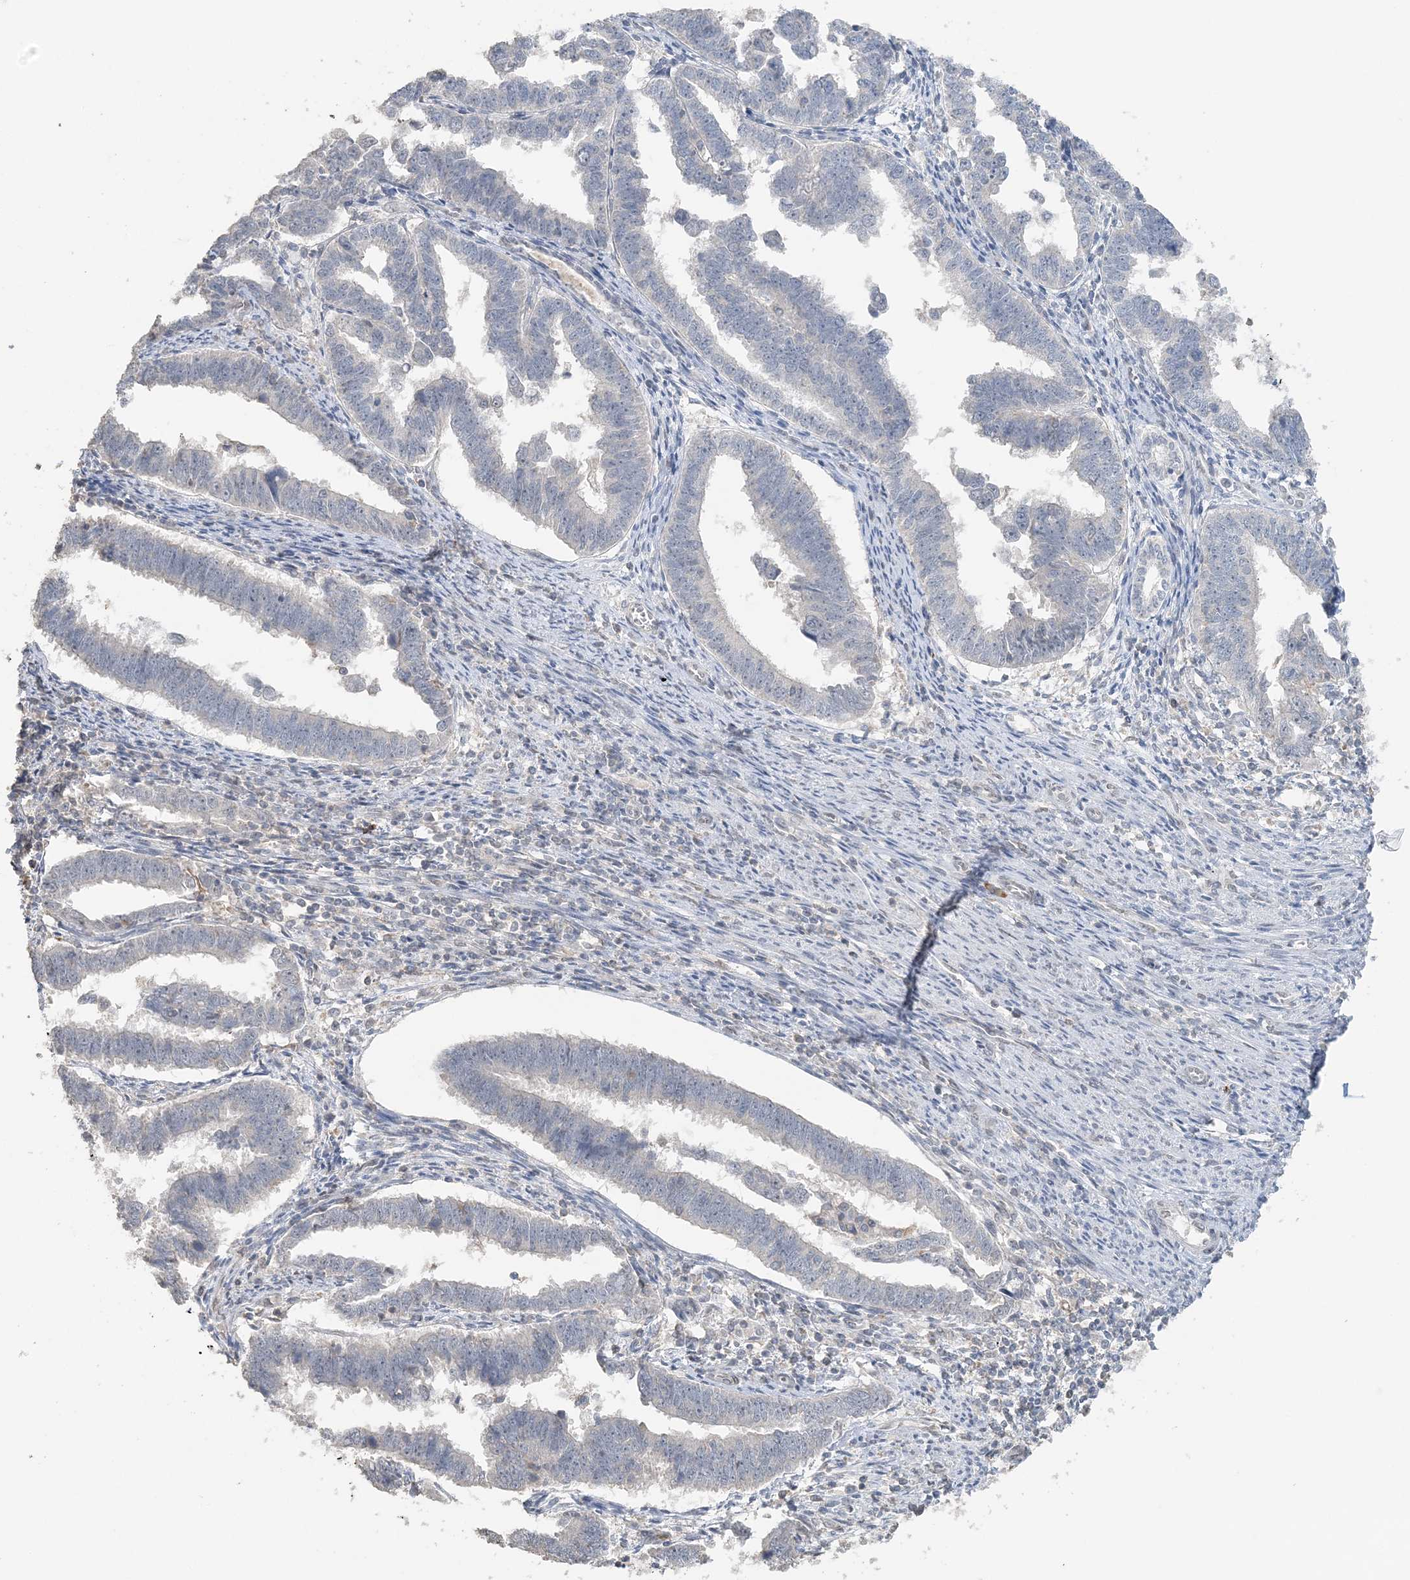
{"staining": {"intensity": "negative", "quantity": "none", "location": "none"}, "tissue": "endometrial cancer", "cell_type": "Tumor cells", "image_type": "cancer", "snomed": [{"axis": "morphology", "description": "Adenocarcinoma, NOS"}, {"axis": "topography", "description": "Endometrium"}], "caption": "High magnification brightfield microscopy of endometrial adenocarcinoma stained with DAB (brown) and counterstained with hematoxylin (blue): tumor cells show no significant staining. The staining was performed using DAB (3,3'-diaminobenzidine) to visualize the protein expression in brown, while the nuclei were stained in blue with hematoxylin (Magnification: 20x).", "gene": "FAM110A", "patient": {"sex": "female", "age": 75}}